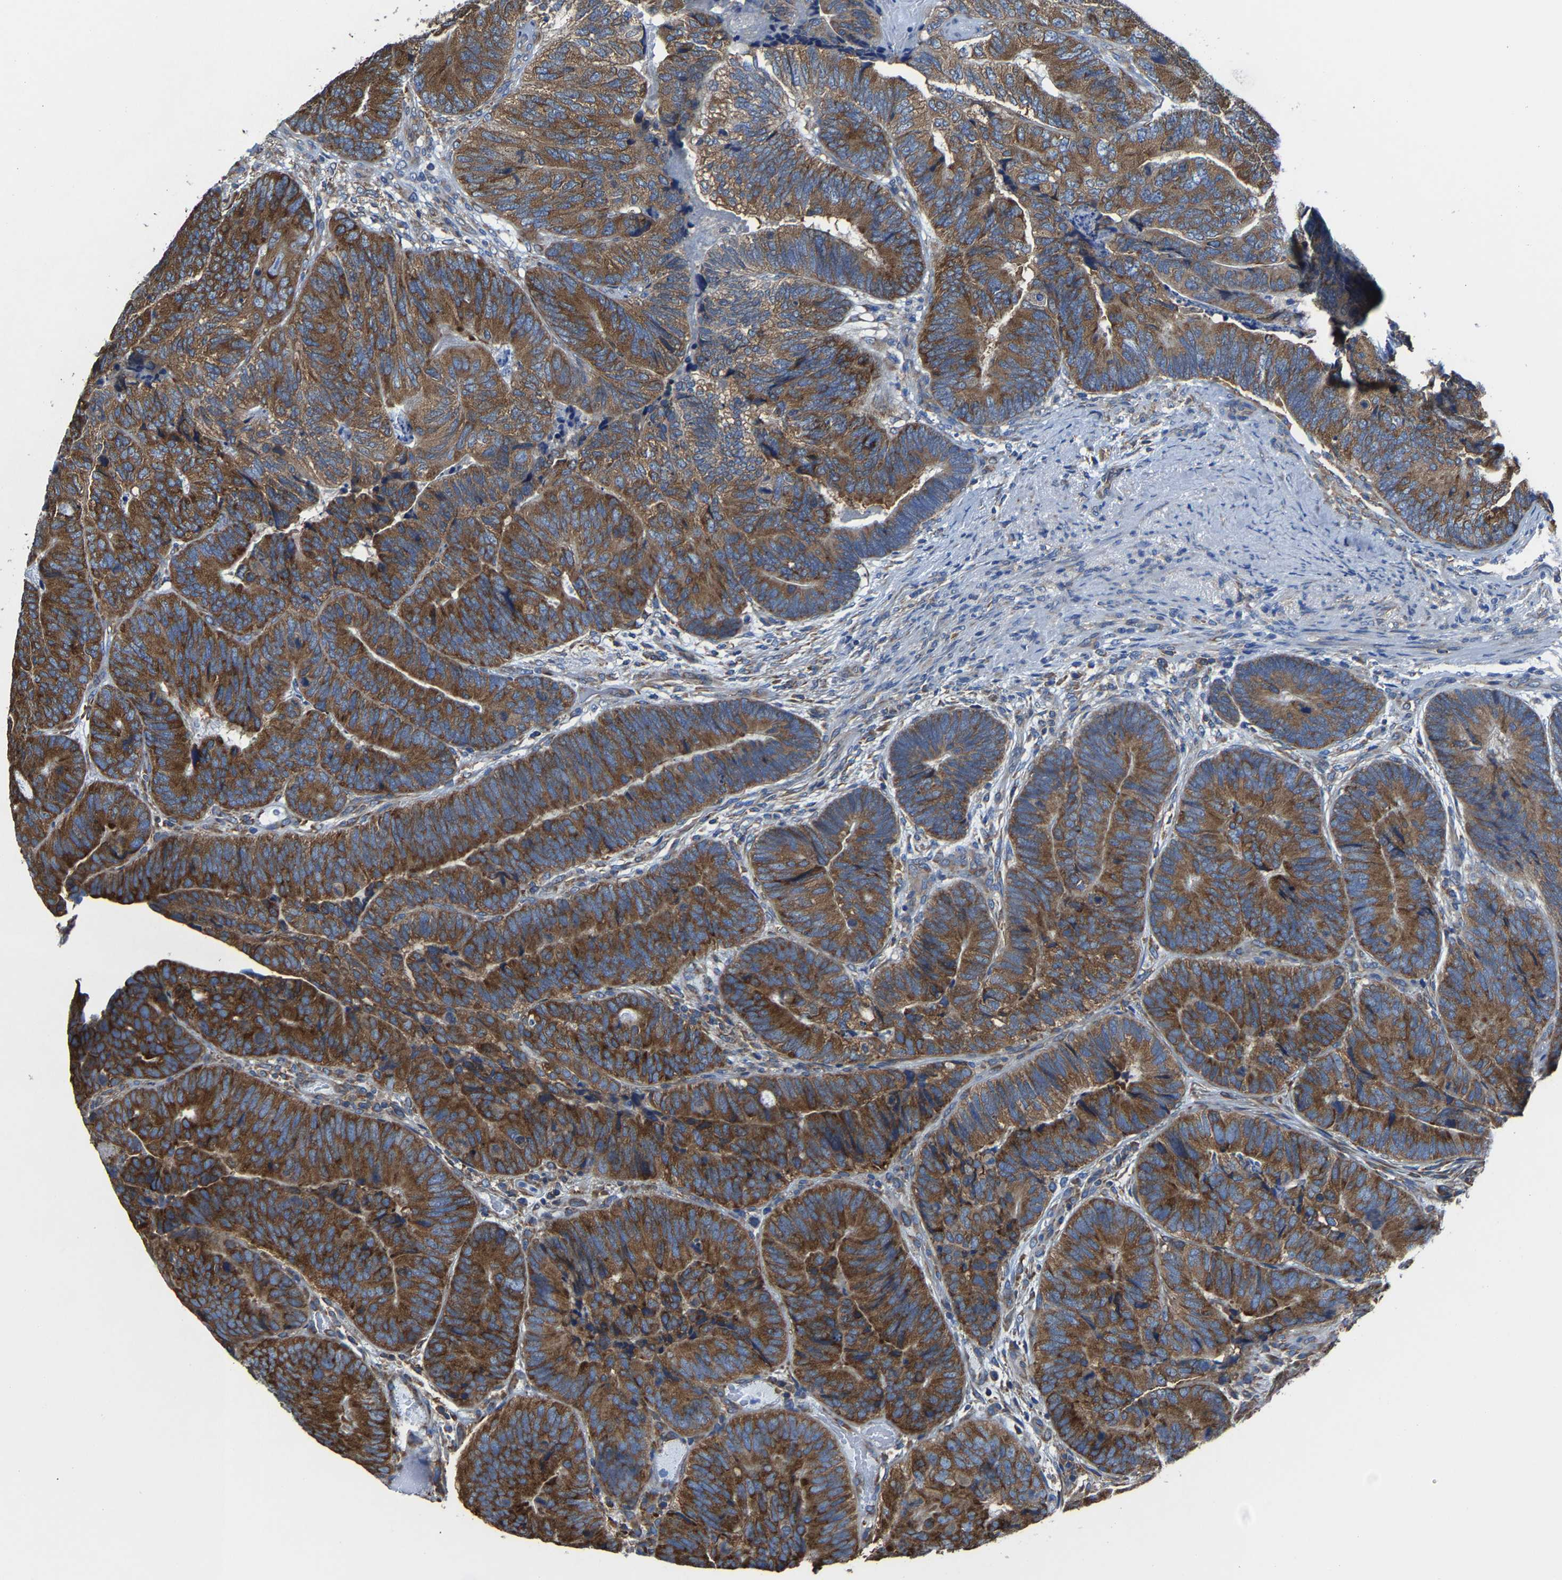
{"staining": {"intensity": "strong", "quantity": ">75%", "location": "cytoplasmic/membranous"}, "tissue": "colorectal cancer", "cell_type": "Tumor cells", "image_type": "cancer", "snomed": [{"axis": "morphology", "description": "Adenocarcinoma, NOS"}, {"axis": "topography", "description": "Colon"}], "caption": "The photomicrograph exhibits a brown stain indicating the presence of a protein in the cytoplasmic/membranous of tumor cells in colorectal cancer. The staining was performed using DAB, with brown indicating positive protein expression. Nuclei are stained blue with hematoxylin.", "gene": "G3BP2", "patient": {"sex": "female", "age": 67}}